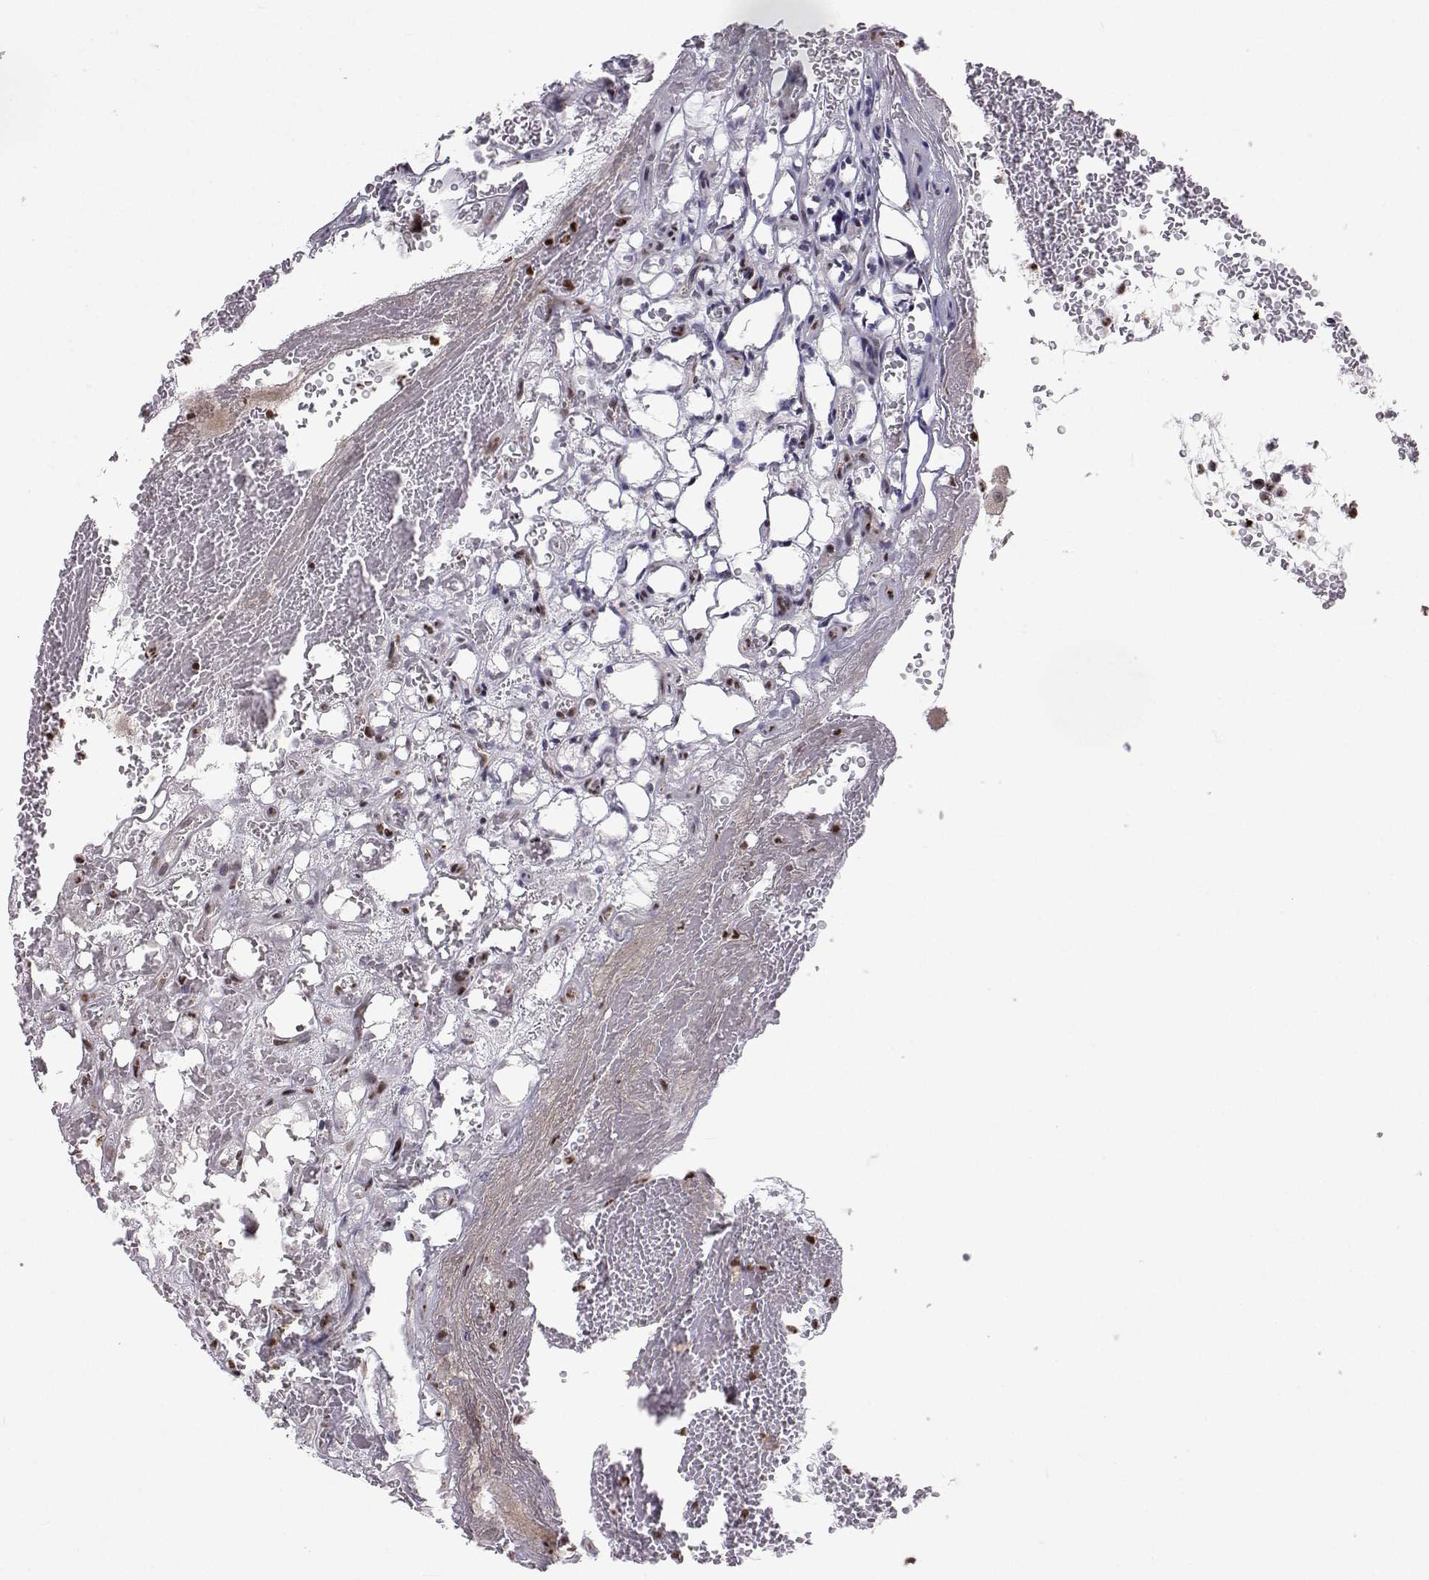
{"staining": {"intensity": "strong", "quantity": "25%-75%", "location": "nuclear"}, "tissue": "renal cancer", "cell_type": "Tumor cells", "image_type": "cancer", "snomed": [{"axis": "morphology", "description": "Adenocarcinoma, NOS"}, {"axis": "topography", "description": "Kidney"}], "caption": "Protein expression analysis of human renal cancer (adenocarcinoma) reveals strong nuclear expression in about 25%-75% of tumor cells. (Brightfield microscopy of DAB IHC at high magnification).", "gene": "PKN2", "patient": {"sex": "female", "age": 69}}